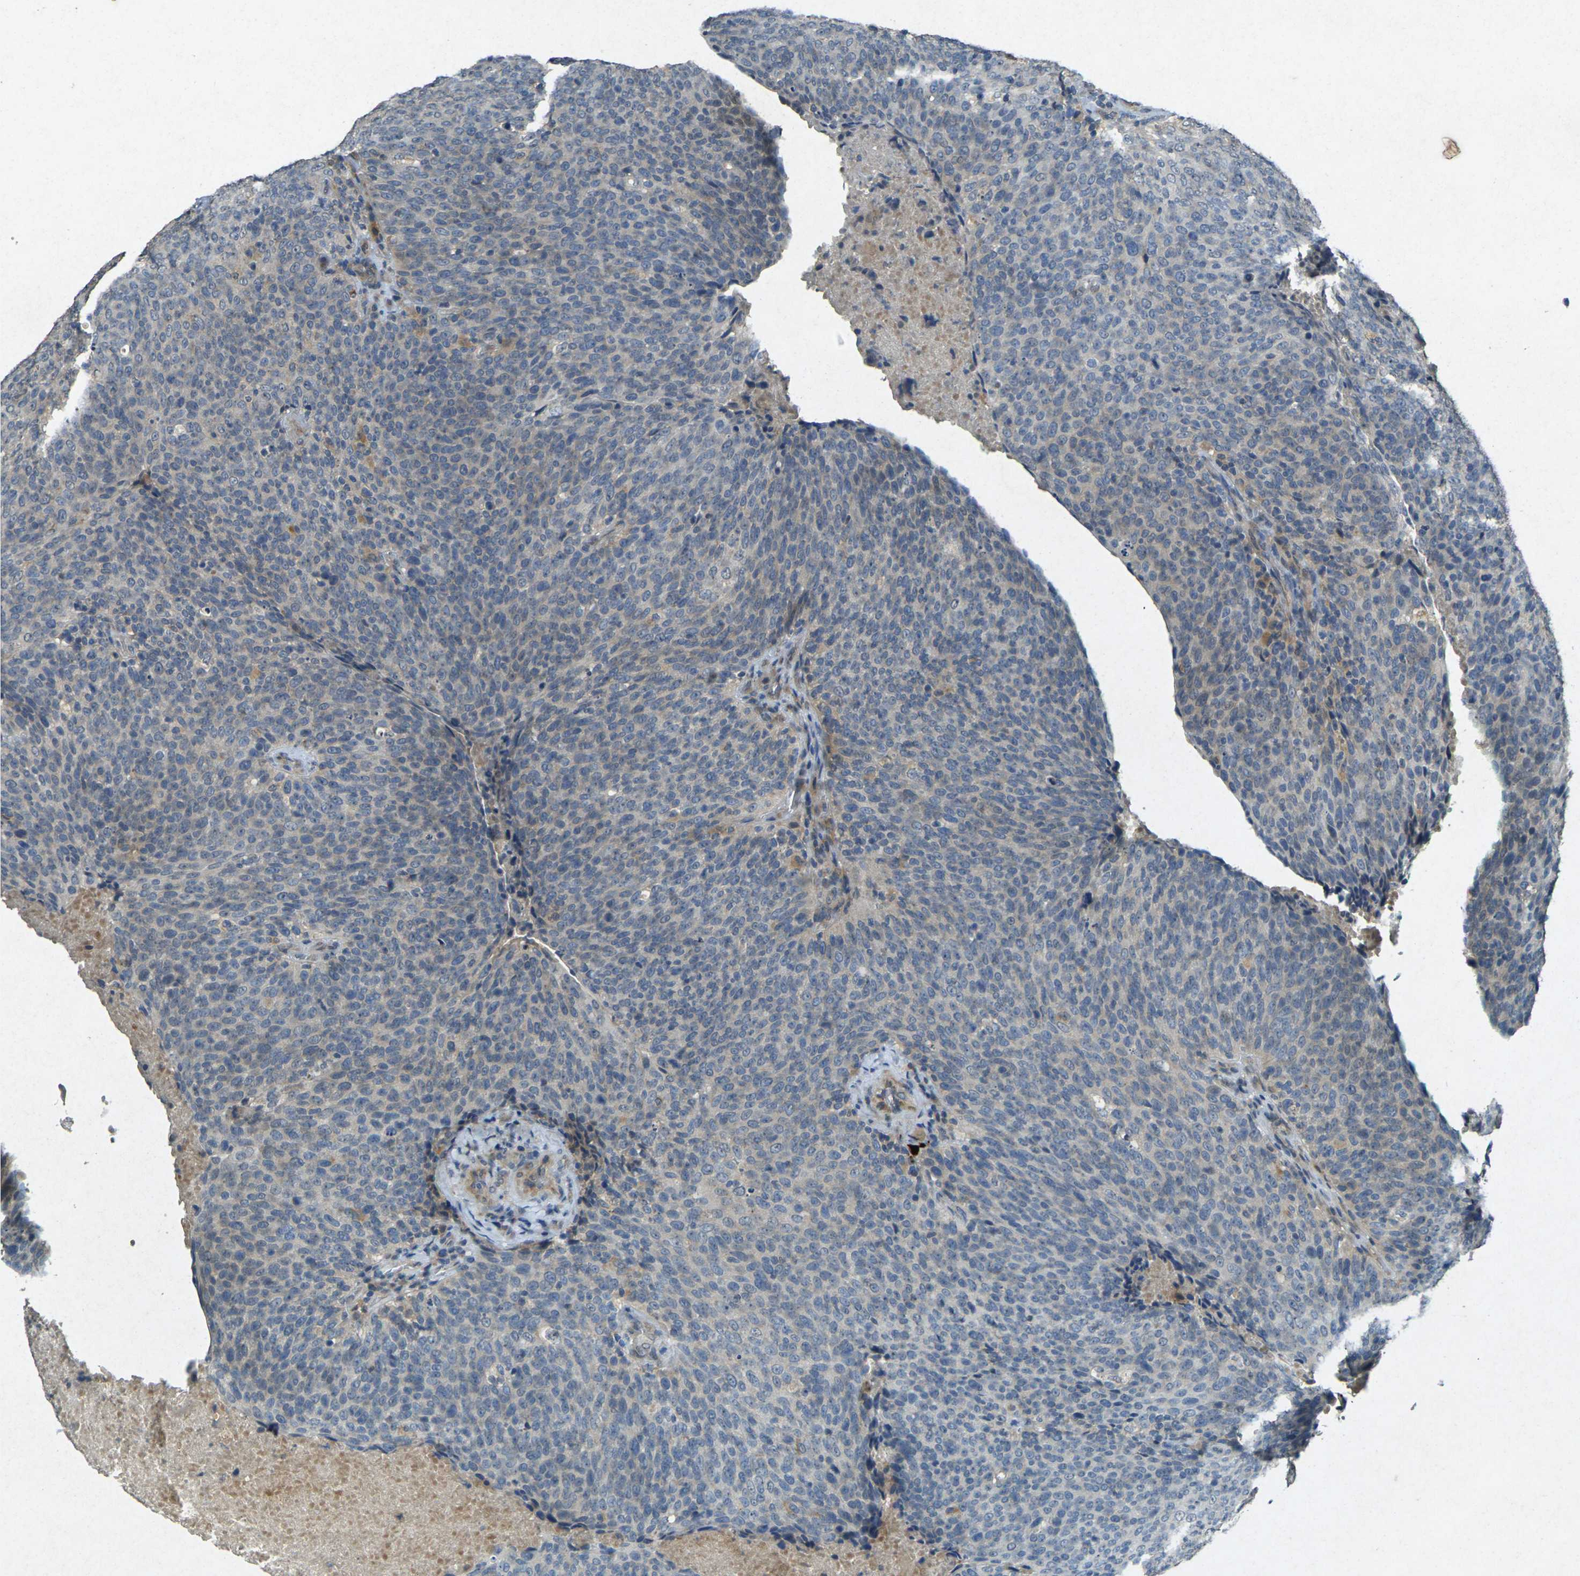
{"staining": {"intensity": "weak", "quantity": ">75%", "location": "cytoplasmic/membranous"}, "tissue": "head and neck cancer", "cell_type": "Tumor cells", "image_type": "cancer", "snomed": [{"axis": "morphology", "description": "Squamous cell carcinoma, NOS"}, {"axis": "morphology", "description": "Squamous cell carcinoma, metastatic, NOS"}, {"axis": "topography", "description": "Lymph node"}, {"axis": "topography", "description": "Head-Neck"}], "caption": "IHC image of neoplastic tissue: human head and neck metastatic squamous cell carcinoma stained using immunohistochemistry (IHC) exhibits low levels of weak protein expression localized specifically in the cytoplasmic/membranous of tumor cells, appearing as a cytoplasmic/membranous brown color.", "gene": "RGMA", "patient": {"sex": "male", "age": 62}}